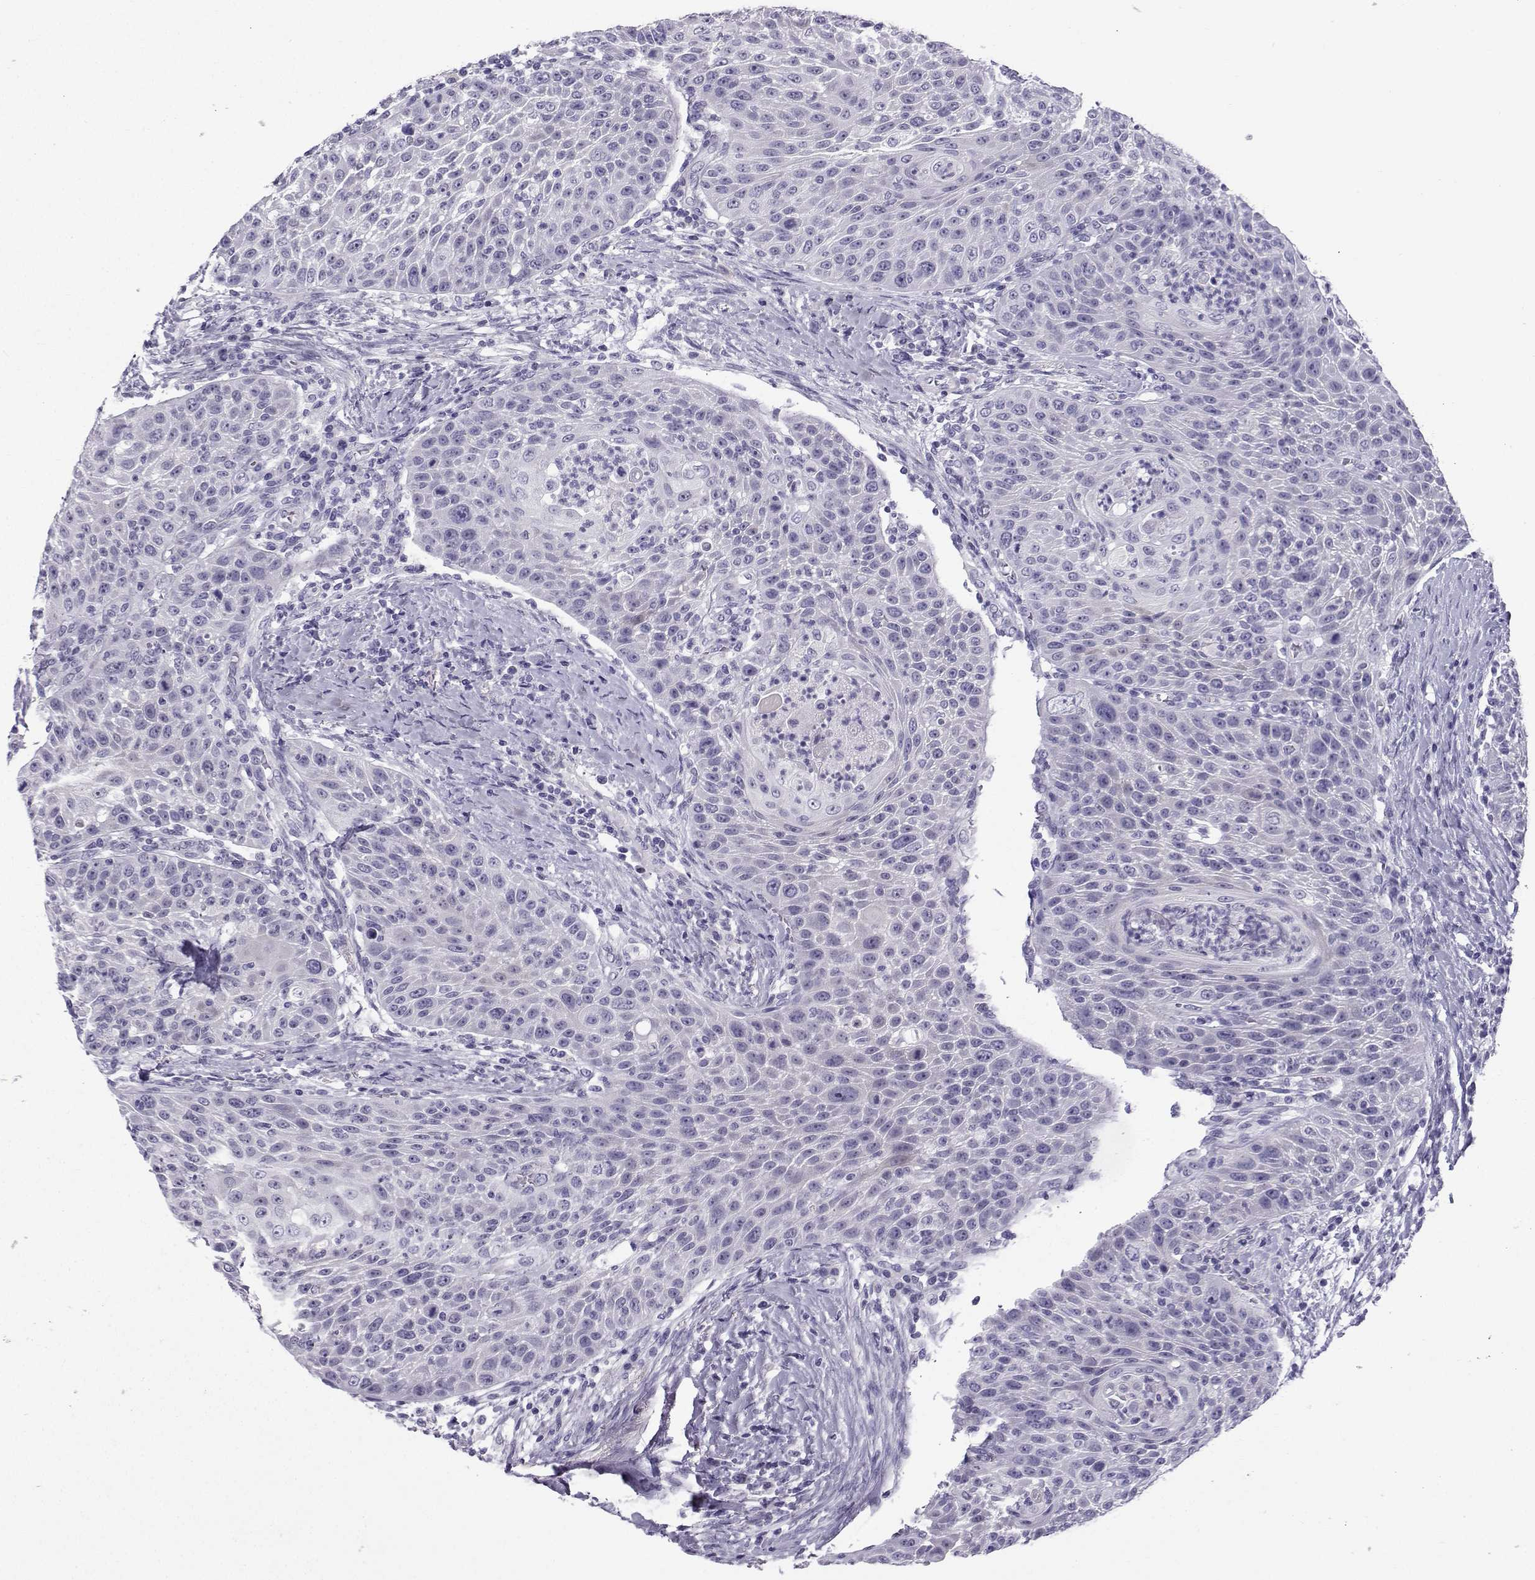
{"staining": {"intensity": "negative", "quantity": "none", "location": "none"}, "tissue": "head and neck cancer", "cell_type": "Tumor cells", "image_type": "cancer", "snomed": [{"axis": "morphology", "description": "Squamous cell carcinoma, NOS"}, {"axis": "topography", "description": "Head-Neck"}], "caption": "This is an immunohistochemistry (IHC) histopathology image of human head and neck cancer (squamous cell carcinoma). There is no staining in tumor cells.", "gene": "ZBTB8B", "patient": {"sex": "male", "age": 69}}